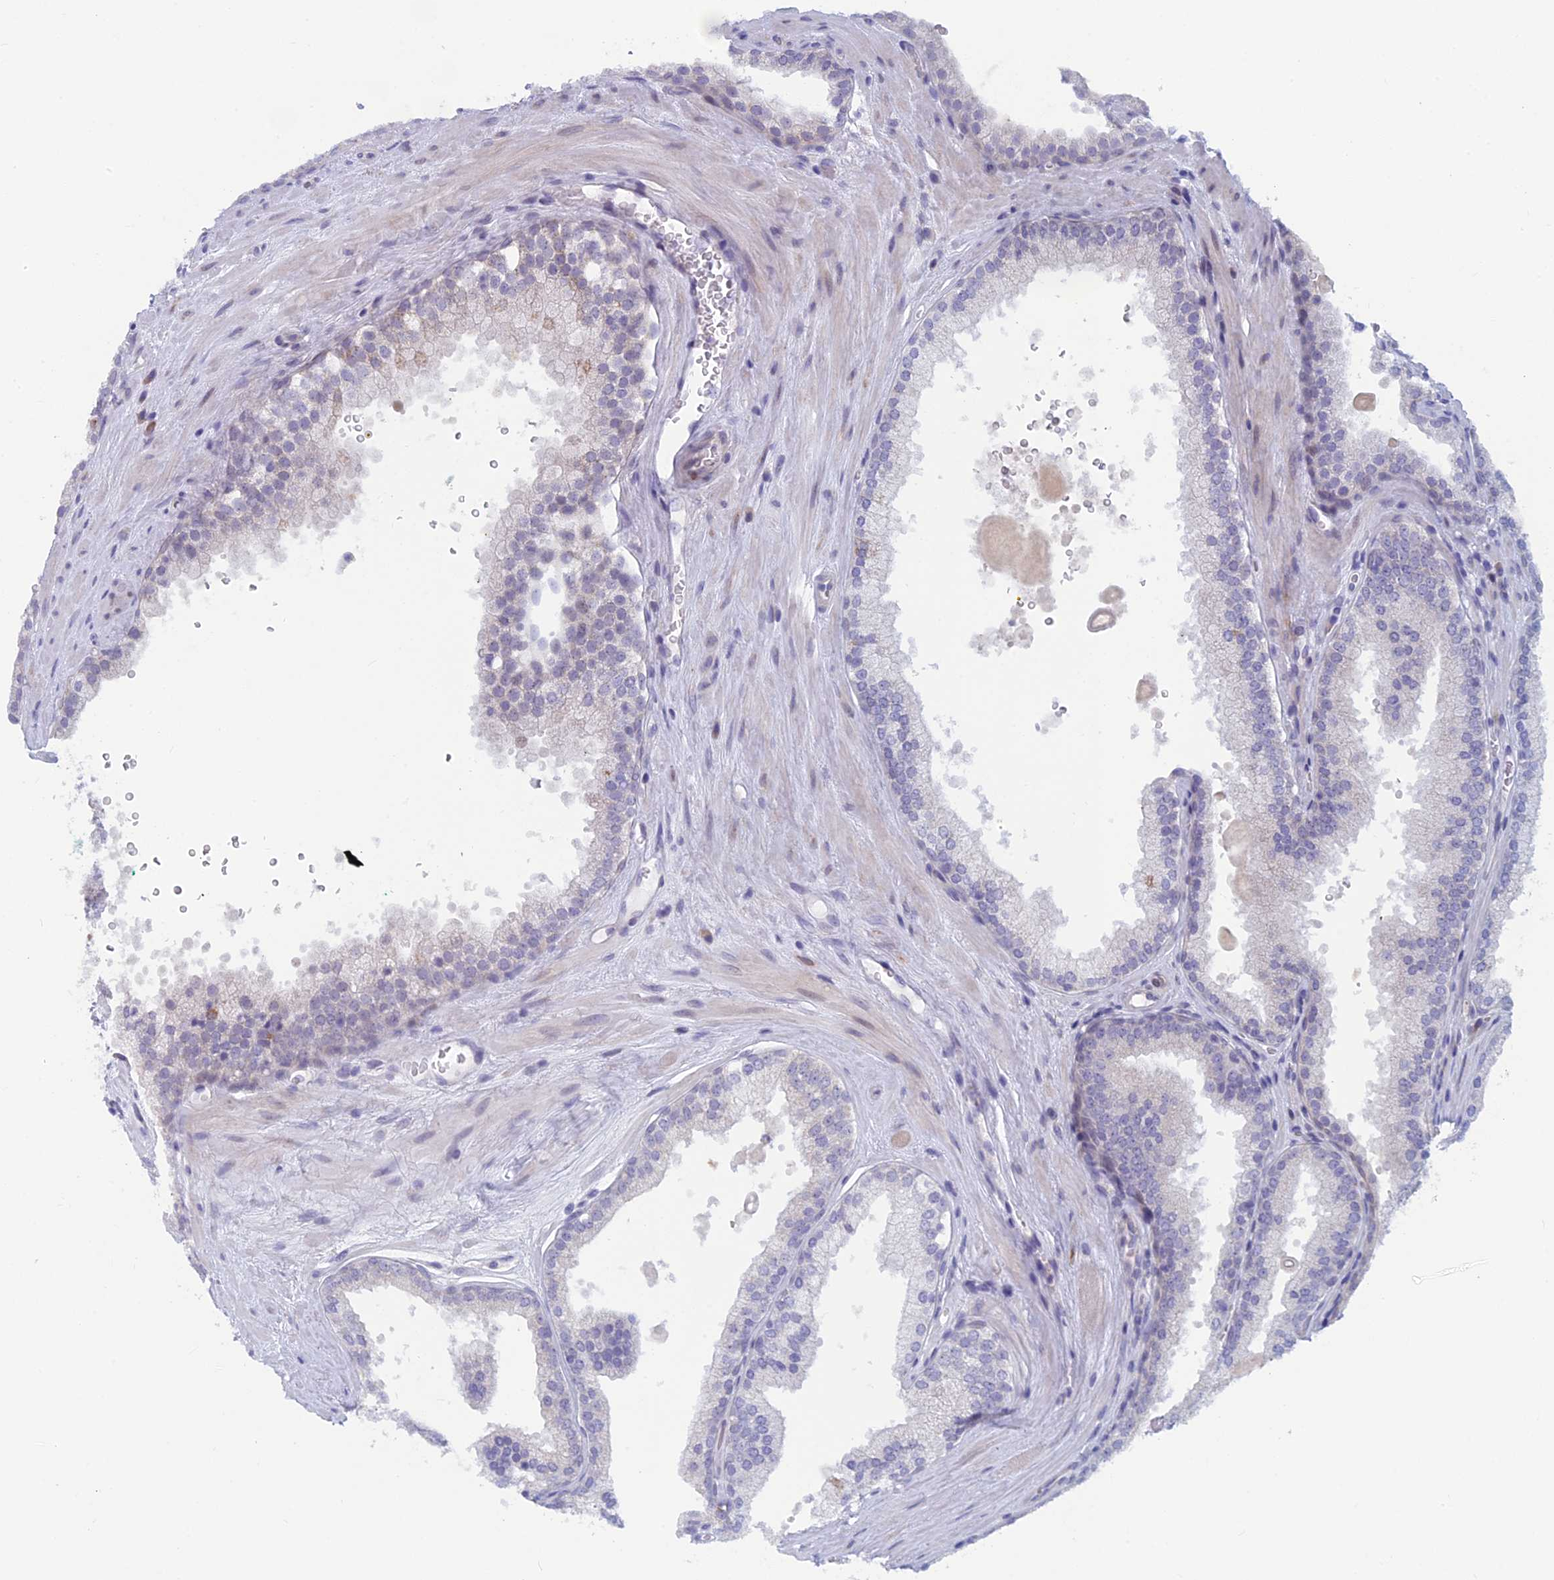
{"staining": {"intensity": "negative", "quantity": "none", "location": "none"}, "tissue": "prostate cancer", "cell_type": "Tumor cells", "image_type": "cancer", "snomed": [{"axis": "morphology", "description": "Adenocarcinoma, High grade"}, {"axis": "topography", "description": "Prostate"}], "caption": "Tumor cells show no significant protein positivity in prostate cancer (high-grade adenocarcinoma). (Immunohistochemistry, brightfield microscopy, high magnification).", "gene": "PPP1R26", "patient": {"sex": "male", "age": 67}}